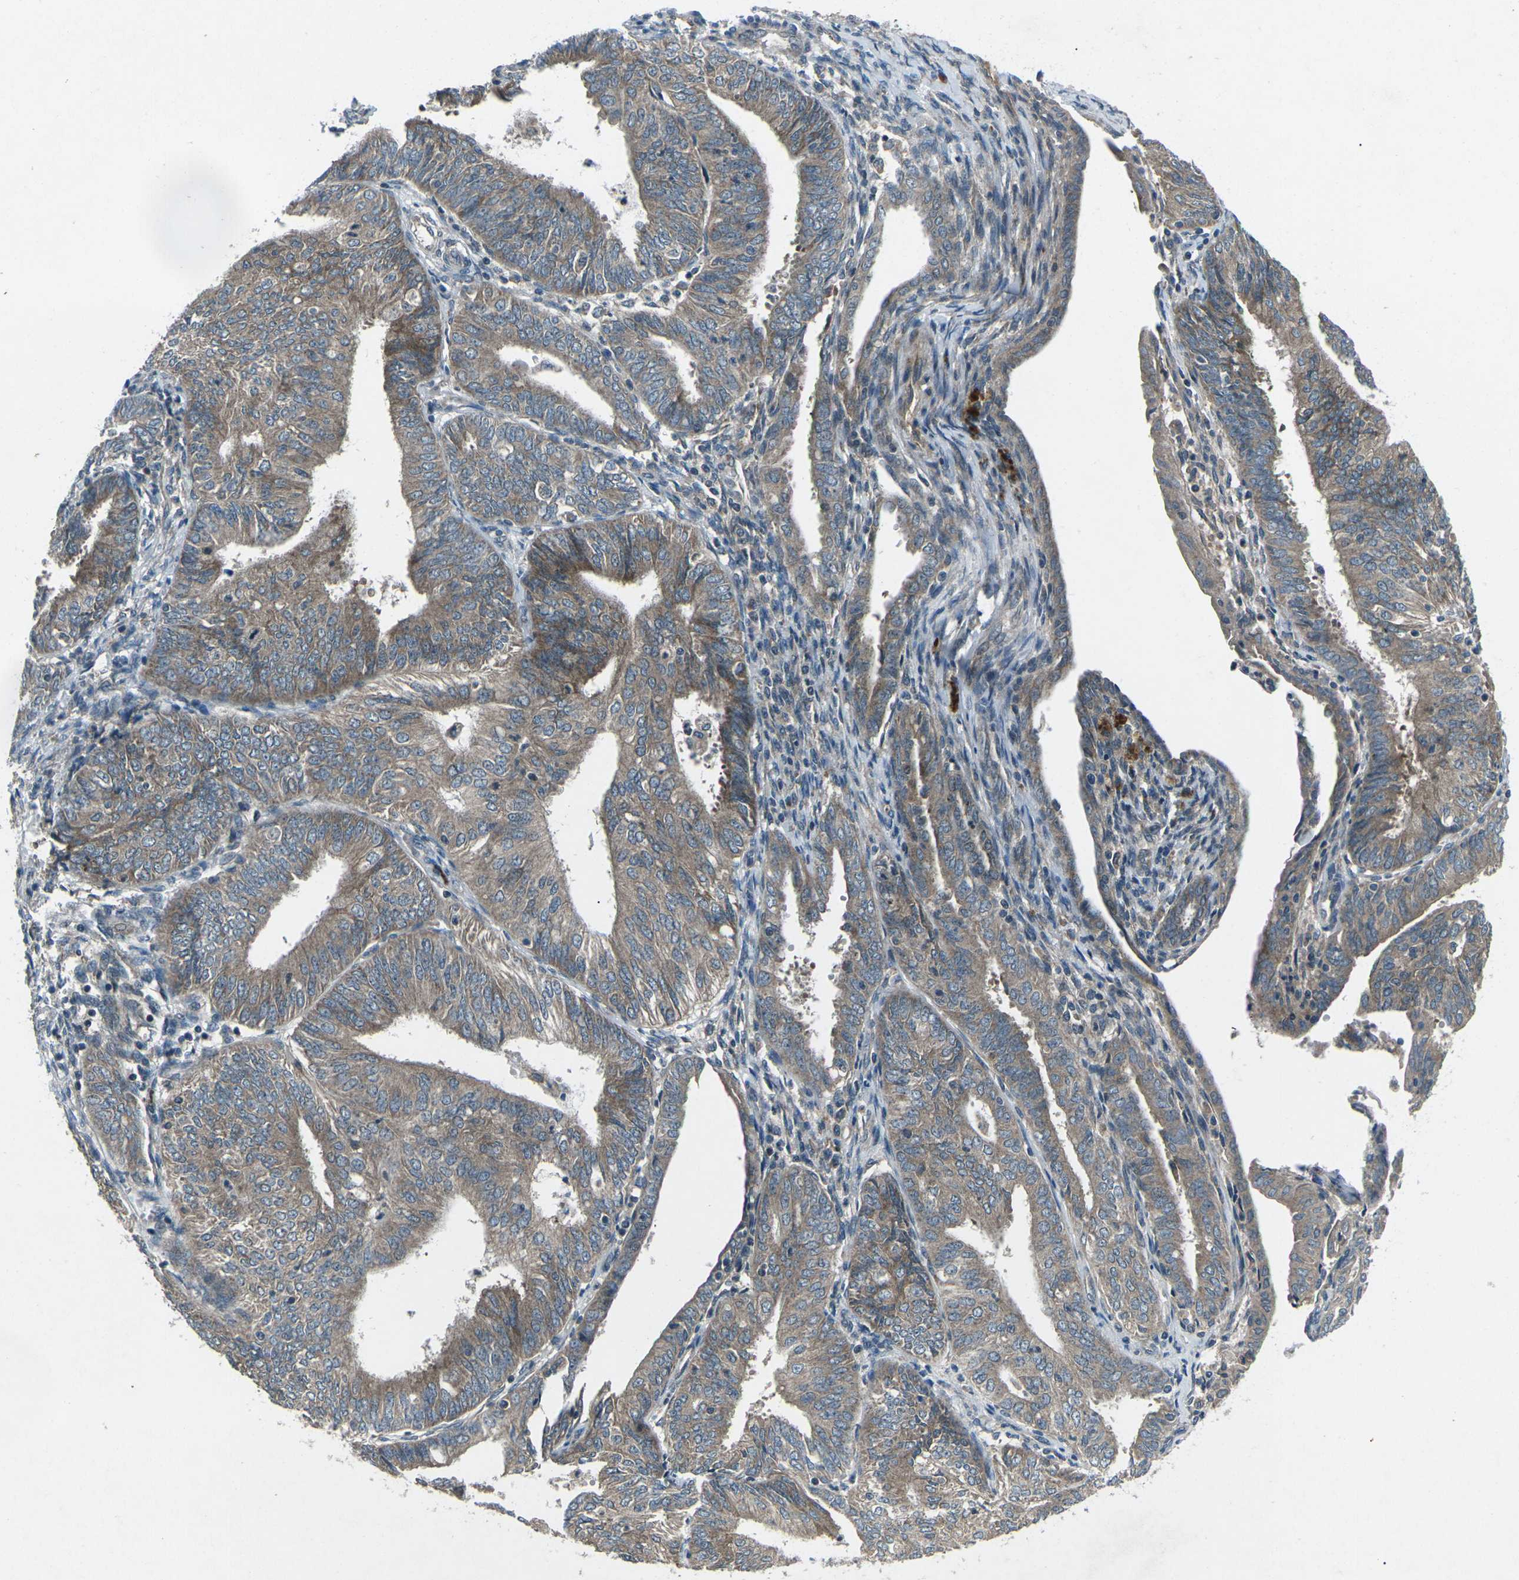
{"staining": {"intensity": "moderate", "quantity": ">75%", "location": "cytoplasmic/membranous"}, "tissue": "endometrial cancer", "cell_type": "Tumor cells", "image_type": "cancer", "snomed": [{"axis": "morphology", "description": "Adenocarcinoma, NOS"}, {"axis": "topography", "description": "Endometrium"}], "caption": "Protein expression analysis of human endometrial adenocarcinoma reveals moderate cytoplasmic/membranous expression in about >75% of tumor cells.", "gene": "CDK16", "patient": {"sex": "female", "age": 58}}